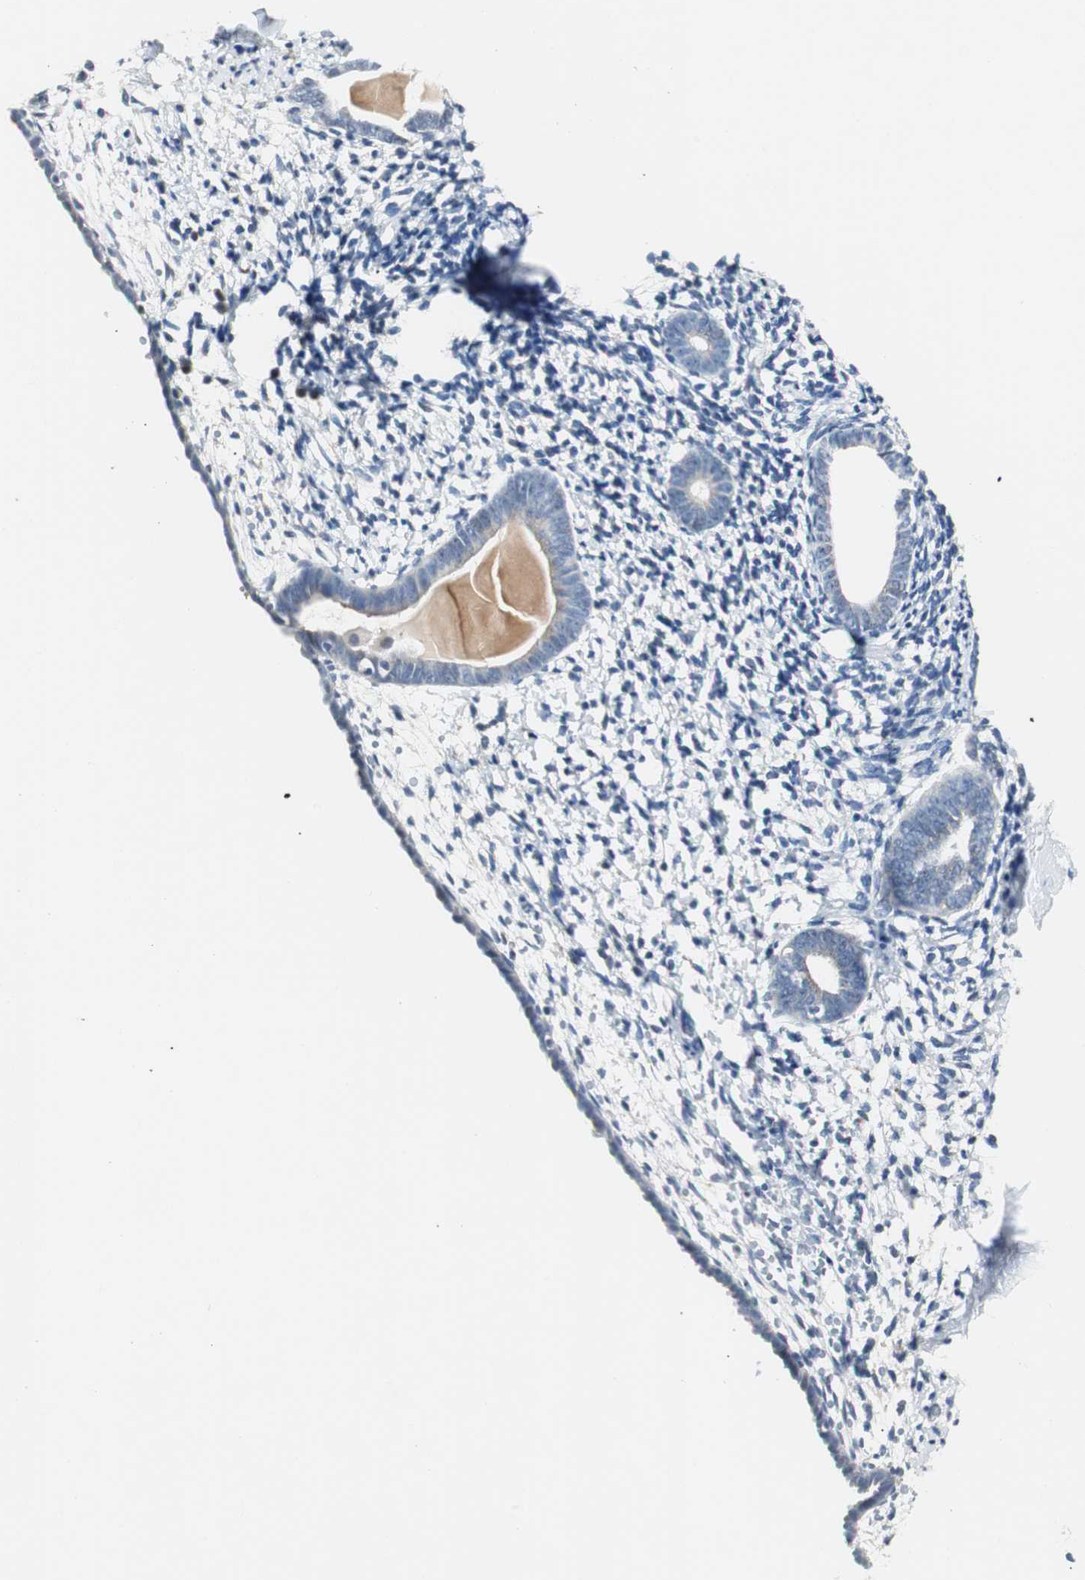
{"staining": {"intensity": "negative", "quantity": "none", "location": "none"}, "tissue": "endometrium", "cell_type": "Cells in endometrial stroma", "image_type": "normal", "snomed": [{"axis": "morphology", "description": "Normal tissue, NOS"}, {"axis": "topography", "description": "Endometrium"}], "caption": "This is an immunohistochemistry (IHC) image of benign endometrium. There is no expression in cells in endometrial stroma.", "gene": "SOX30", "patient": {"sex": "female", "age": 71}}